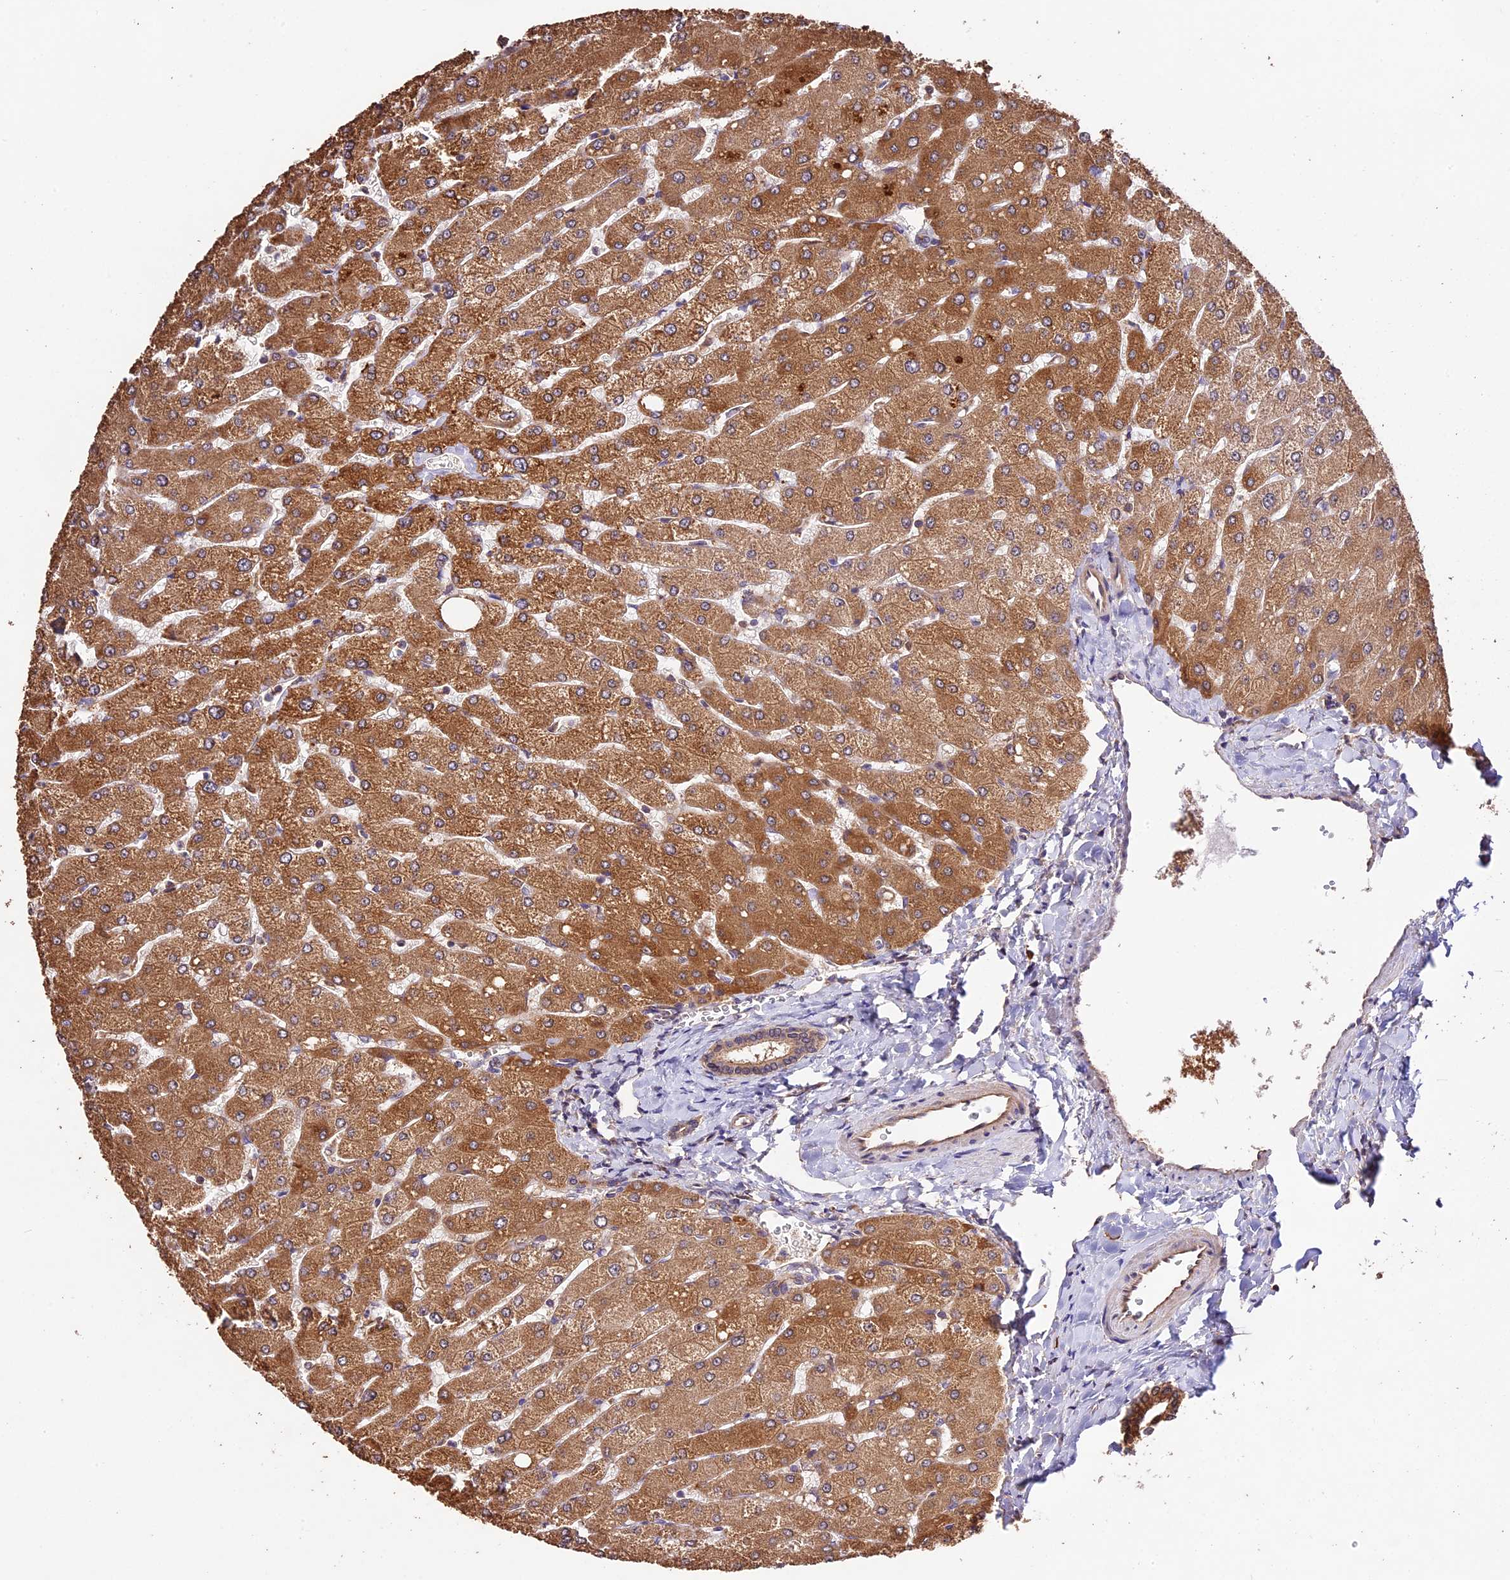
{"staining": {"intensity": "moderate", "quantity": "25%-75%", "location": "cytoplasmic/membranous"}, "tissue": "liver", "cell_type": "Cholangiocytes", "image_type": "normal", "snomed": [{"axis": "morphology", "description": "Normal tissue, NOS"}, {"axis": "topography", "description": "Liver"}], "caption": "Immunohistochemistry of benign liver shows medium levels of moderate cytoplasmic/membranous expression in approximately 25%-75% of cholangiocytes.", "gene": "CES3", "patient": {"sex": "male", "age": 55}}